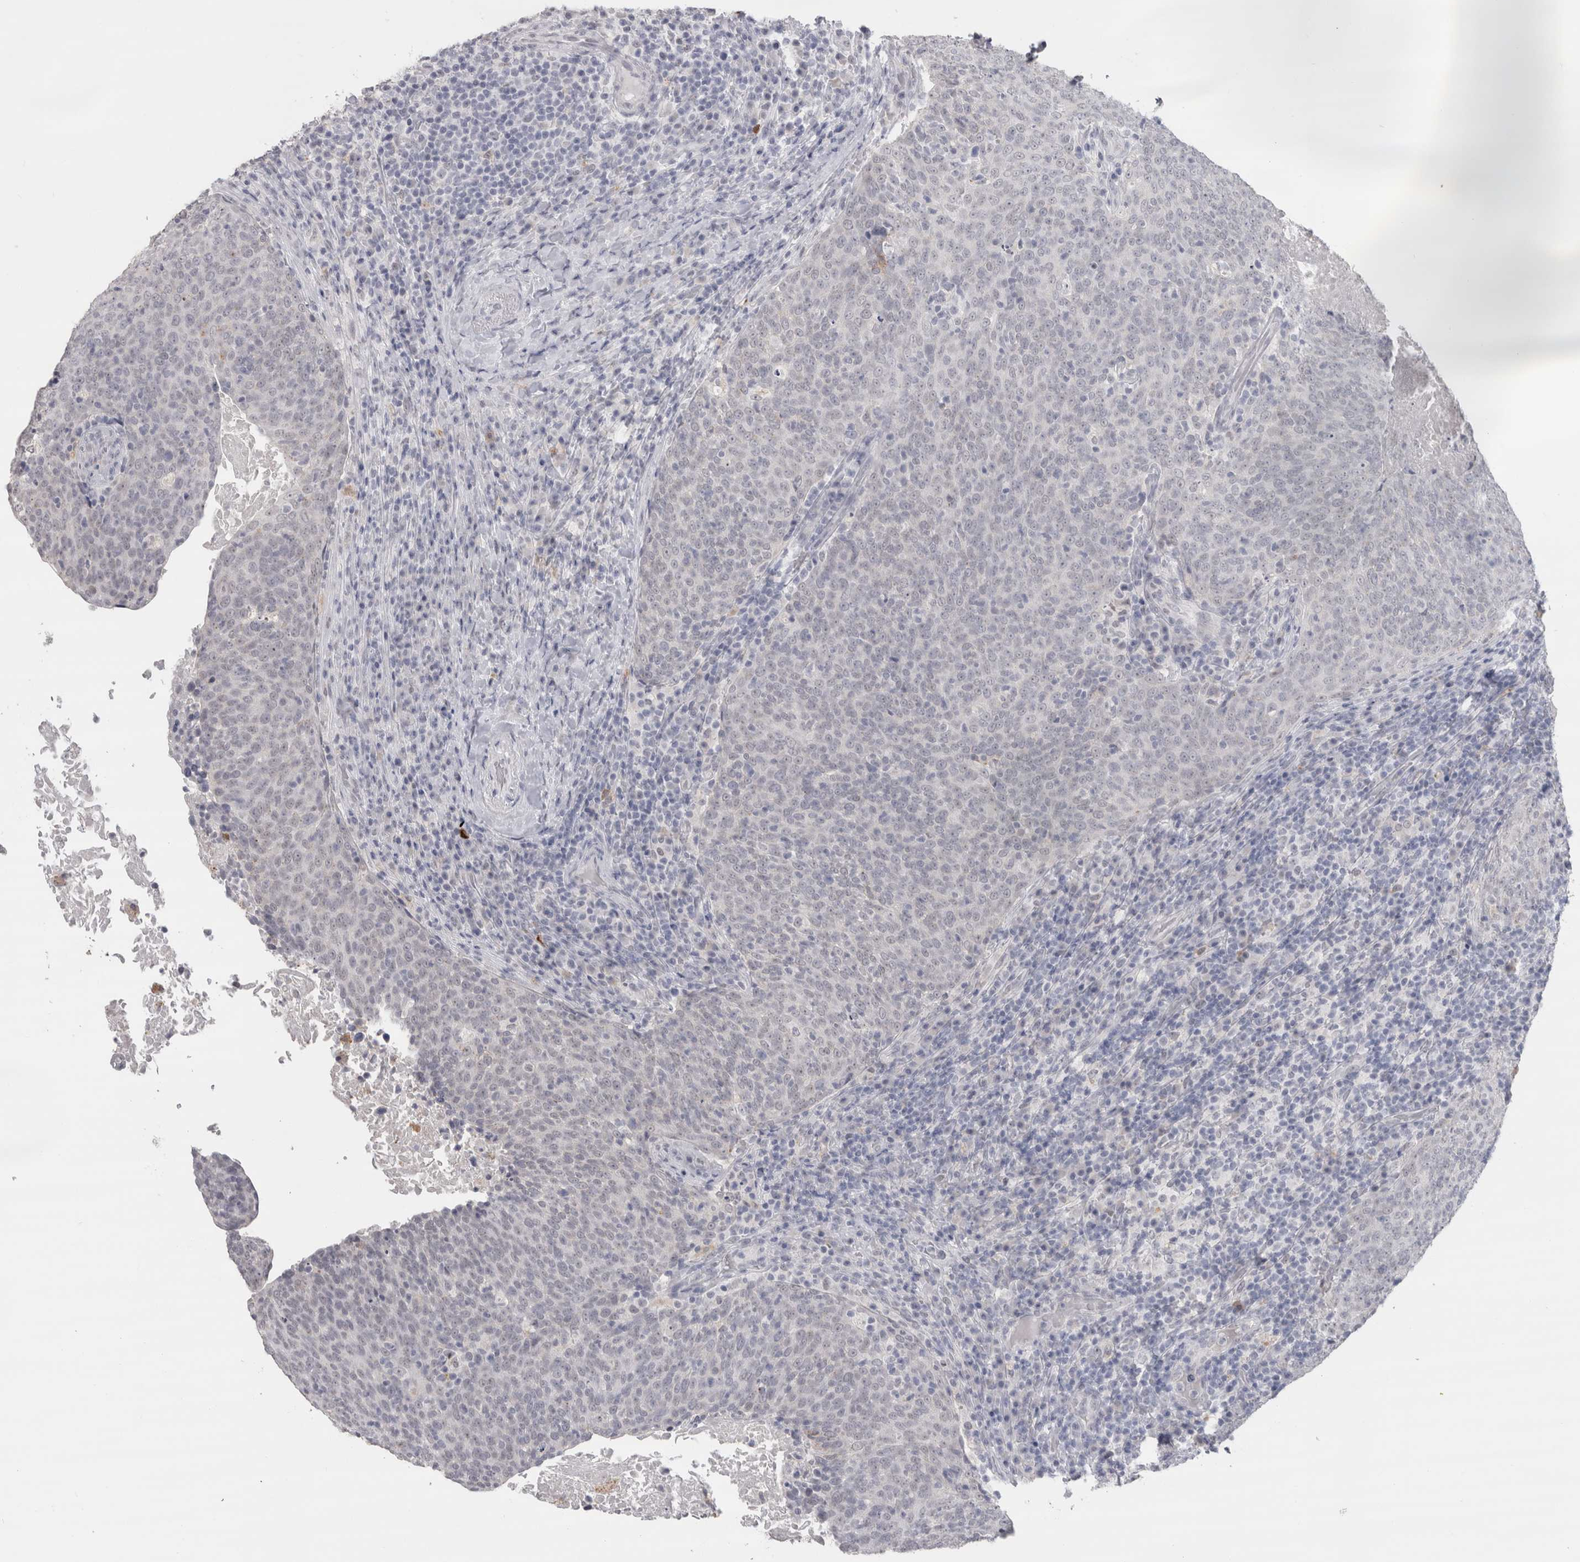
{"staining": {"intensity": "negative", "quantity": "none", "location": "none"}, "tissue": "head and neck cancer", "cell_type": "Tumor cells", "image_type": "cancer", "snomed": [{"axis": "morphology", "description": "Squamous cell carcinoma, NOS"}, {"axis": "morphology", "description": "Squamous cell carcinoma, metastatic, NOS"}, {"axis": "topography", "description": "Lymph node"}, {"axis": "topography", "description": "Head-Neck"}], "caption": "A histopathology image of human head and neck cancer is negative for staining in tumor cells.", "gene": "CDH17", "patient": {"sex": "male", "age": 62}}